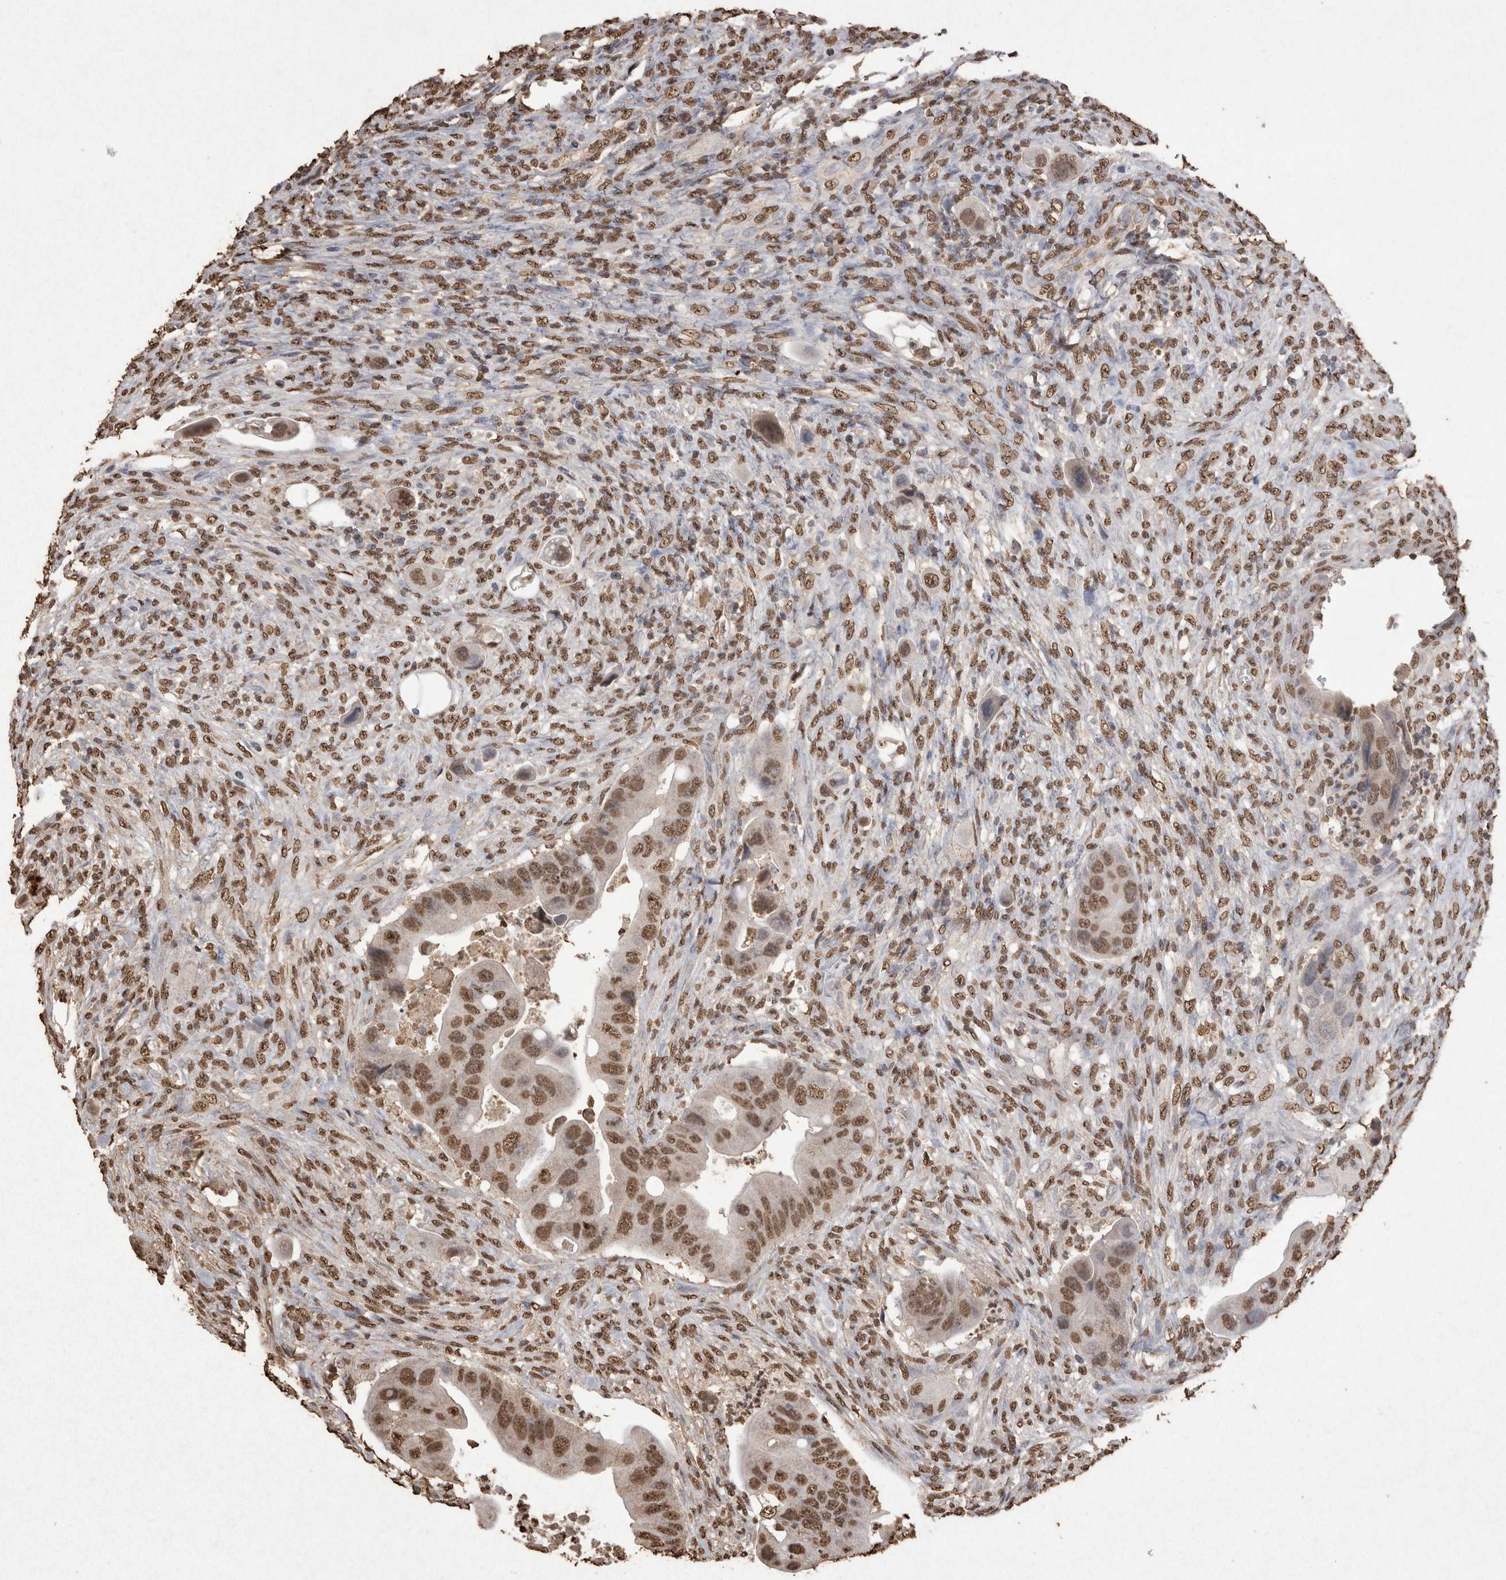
{"staining": {"intensity": "moderate", "quantity": ">75%", "location": "nuclear"}, "tissue": "colorectal cancer", "cell_type": "Tumor cells", "image_type": "cancer", "snomed": [{"axis": "morphology", "description": "Adenocarcinoma, NOS"}, {"axis": "topography", "description": "Rectum"}], "caption": "The histopathology image demonstrates a brown stain indicating the presence of a protein in the nuclear of tumor cells in colorectal cancer (adenocarcinoma). (IHC, brightfield microscopy, high magnification).", "gene": "POU5F1", "patient": {"sex": "female", "age": 57}}